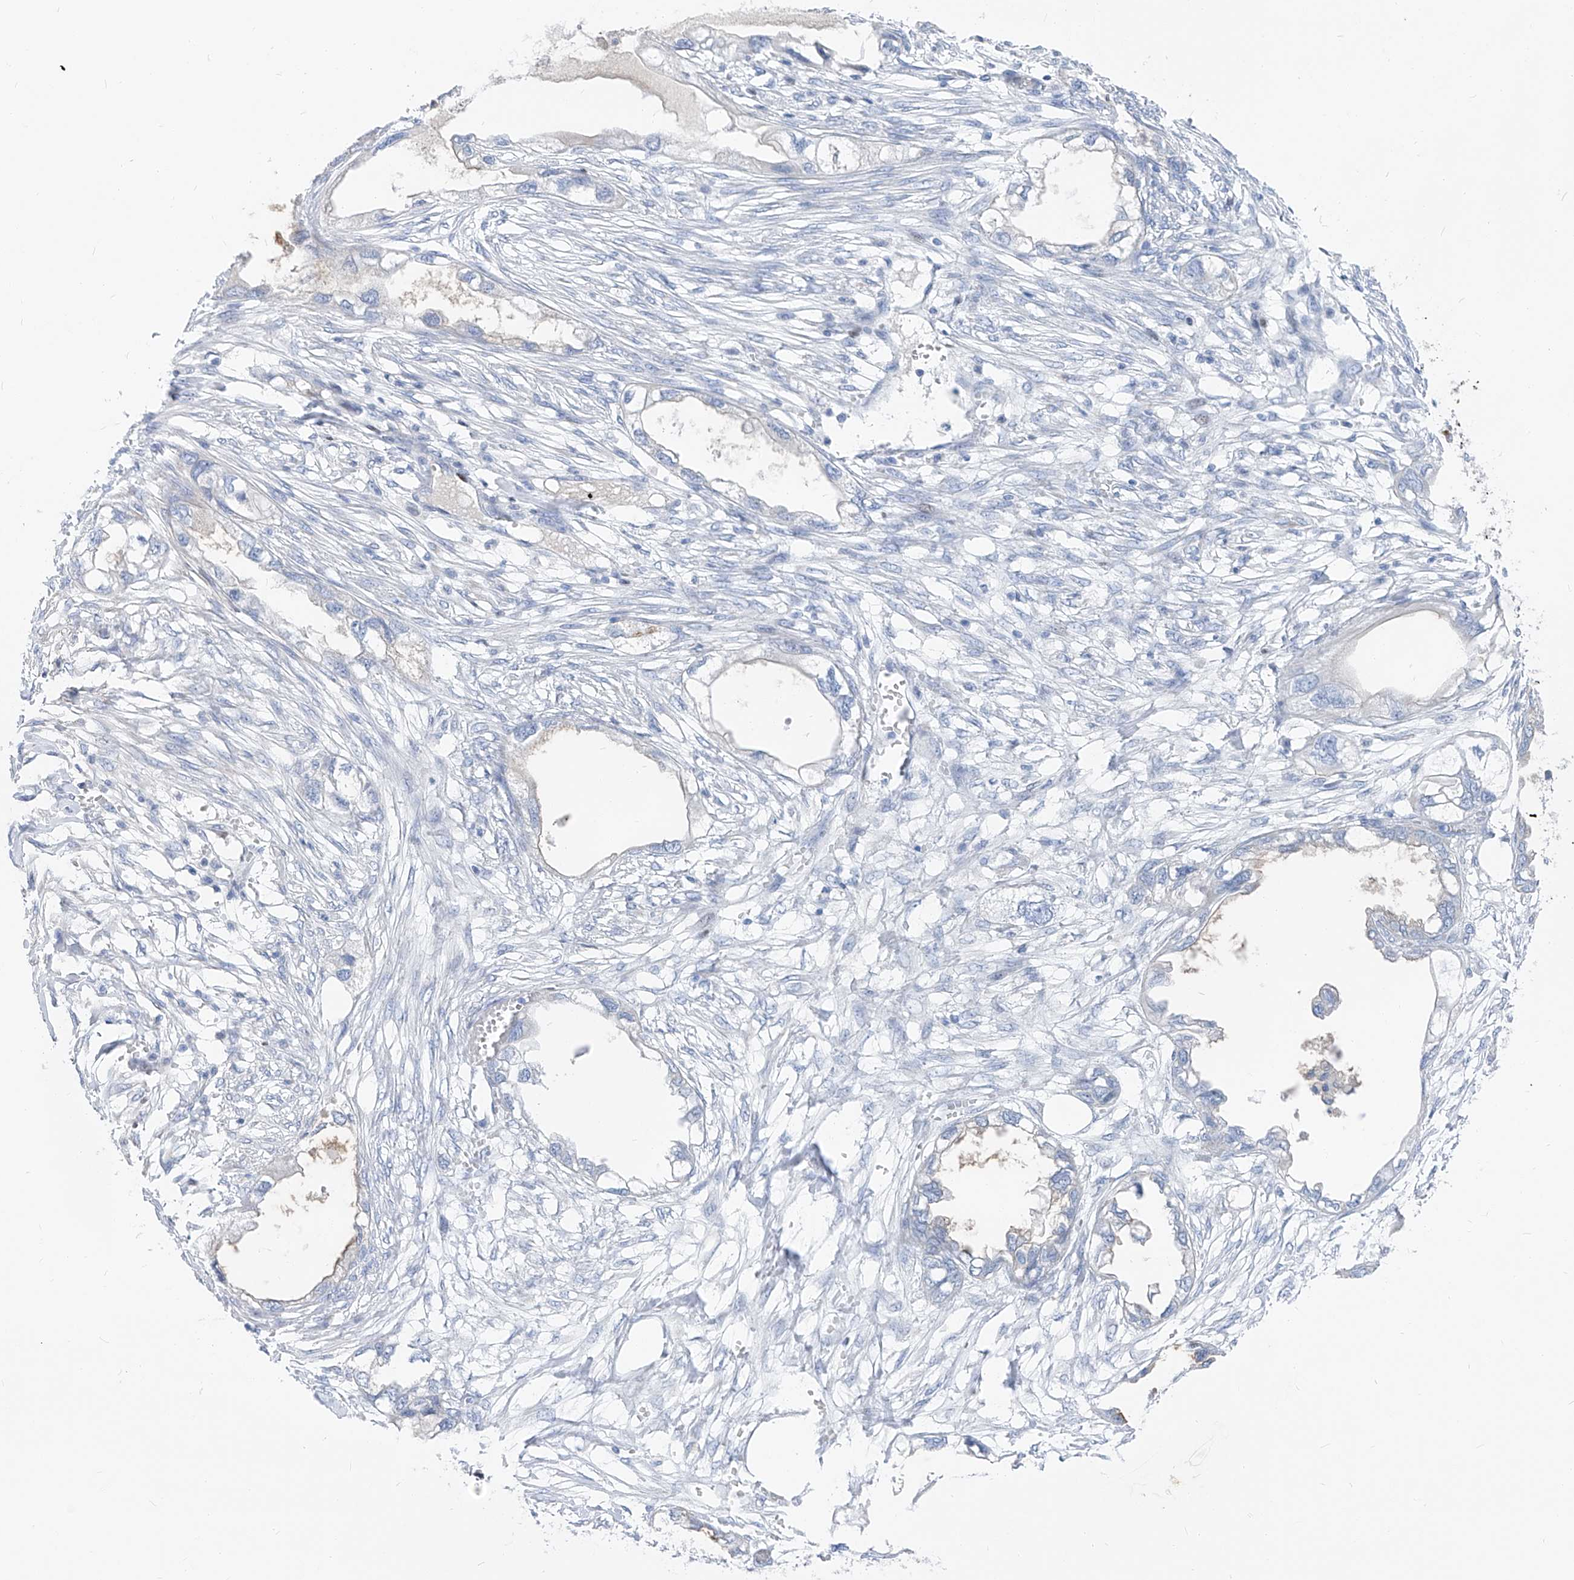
{"staining": {"intensity": "negative", "quantity": "none", "location": "none"}, "tissue": "endometrial cancer", "cell_type": "Tumor cells", "image_type": "cancer", "snomed": [{"axis": "morphology", "description": "Adenocarcinoma, NOS"}, {"axis": "morphology", "description": "Adenocarcinoma, metastatic, NOS"}, {"axis": "topography", "description": "Adipose tissue"}, {"axis": "topography", "description": "Endometrium"}], "caption": "DAB immunohistochemical staining of human endometrial metastatic adenocarcinoma demonstrates no significant positivity in tumor cells.", "gene": "FRS3", "patient": {"sex": "female", "age": 67}}